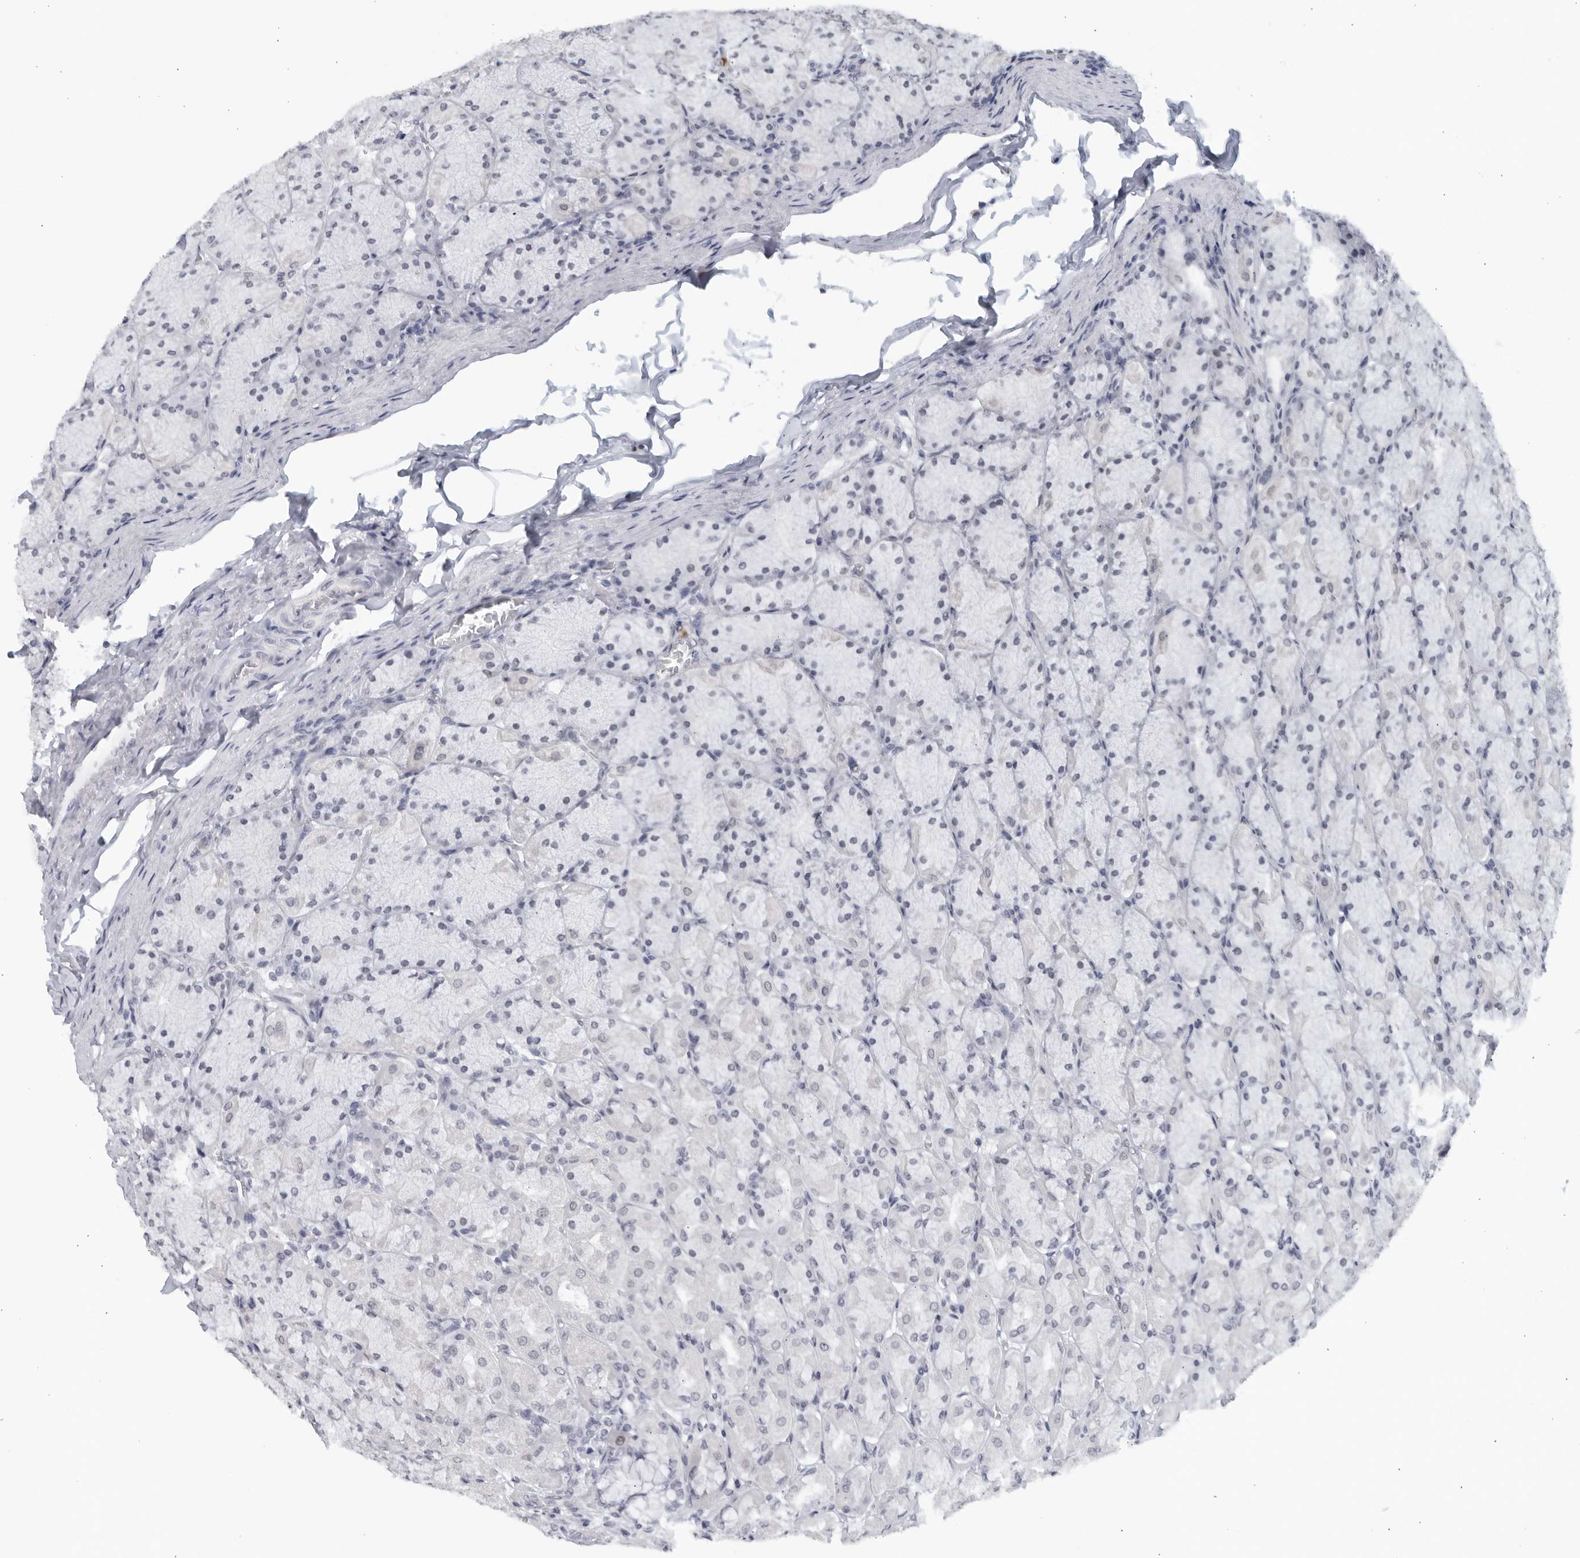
{"staining": {"intensity": "negative", "quantity": "none", "location": "none"}, "tissue": "stomach", "cell_type": "Glandular cells", "image_type": "normal", "snomed": [{"axis": "morphology", "description": "Normal tissue, NOS"}, {"axis": "topography", "description": "Stomach, upper"}], "caption": "Glandular cells are negative for protein expression in normal human stomach. (DAB immunohistochemistry visualized using brightfield microscopy, high magnification).", "gene": "KLK7", "patient": {"sex": "female", "age": 56}}